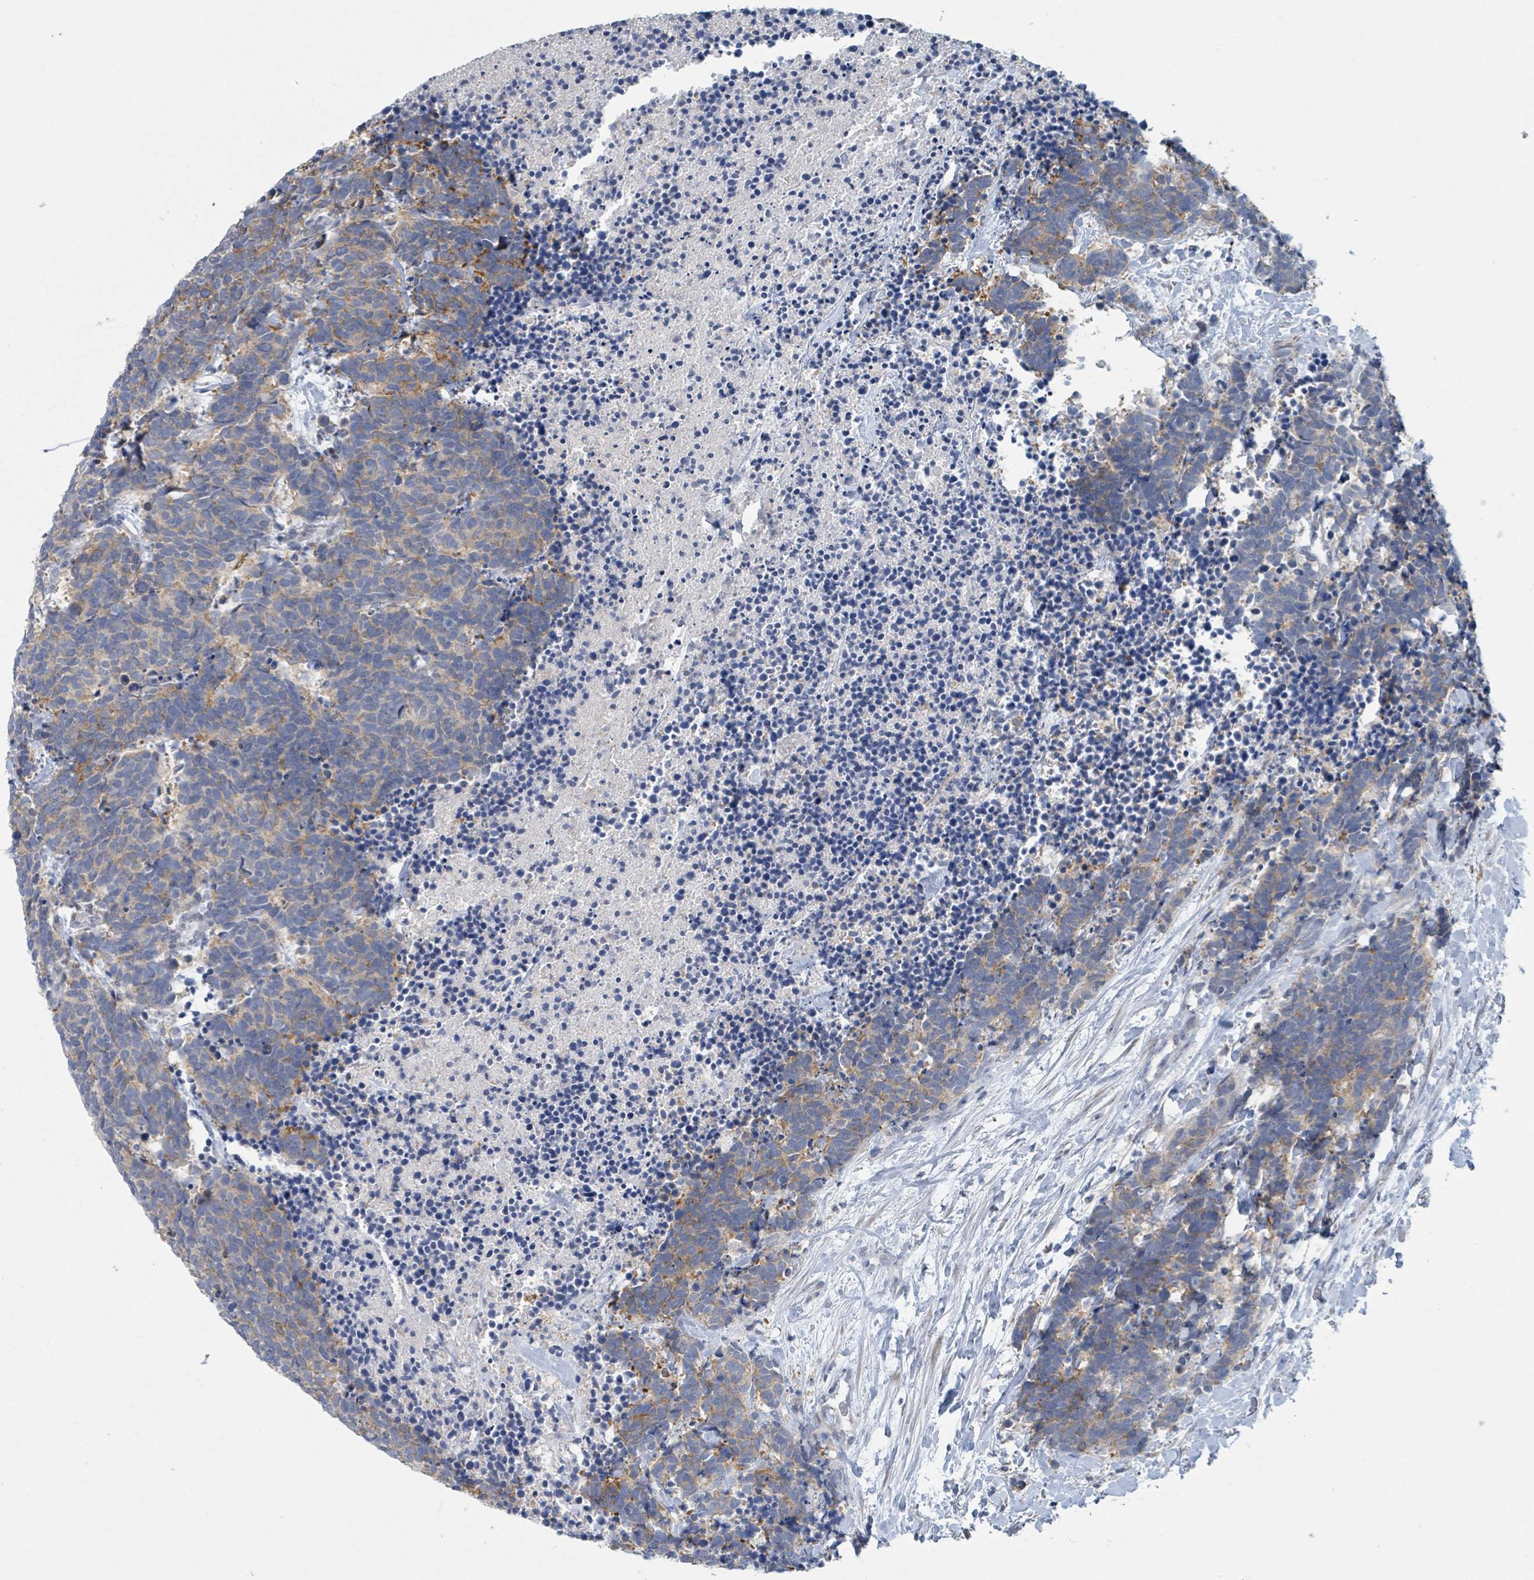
{"staining": {"intensity": "weak", "quantity": "25%-75%", "location": "cytoplasmic/membranous"}, "tissue": "carcinoid", "cell_type": "Tumor cells", "image_type": "cancer", "snomed": [{"axis": "morphology", "description": "Carcinoma, NOS"}, {"axis": "morphology", "description": "Carcinoid, malignant, NOS"}, {"axis": "topography", "description": "Prostate"}], "caption": "Approximately 25%-75% of tumor cells in carcinoid reveal weak cytoplasmic/membranous protein expression as visualized by brown immunohistochemical staining.", "gene": "ANKRD55", "patient": {"sex": "male", "age": 57}}